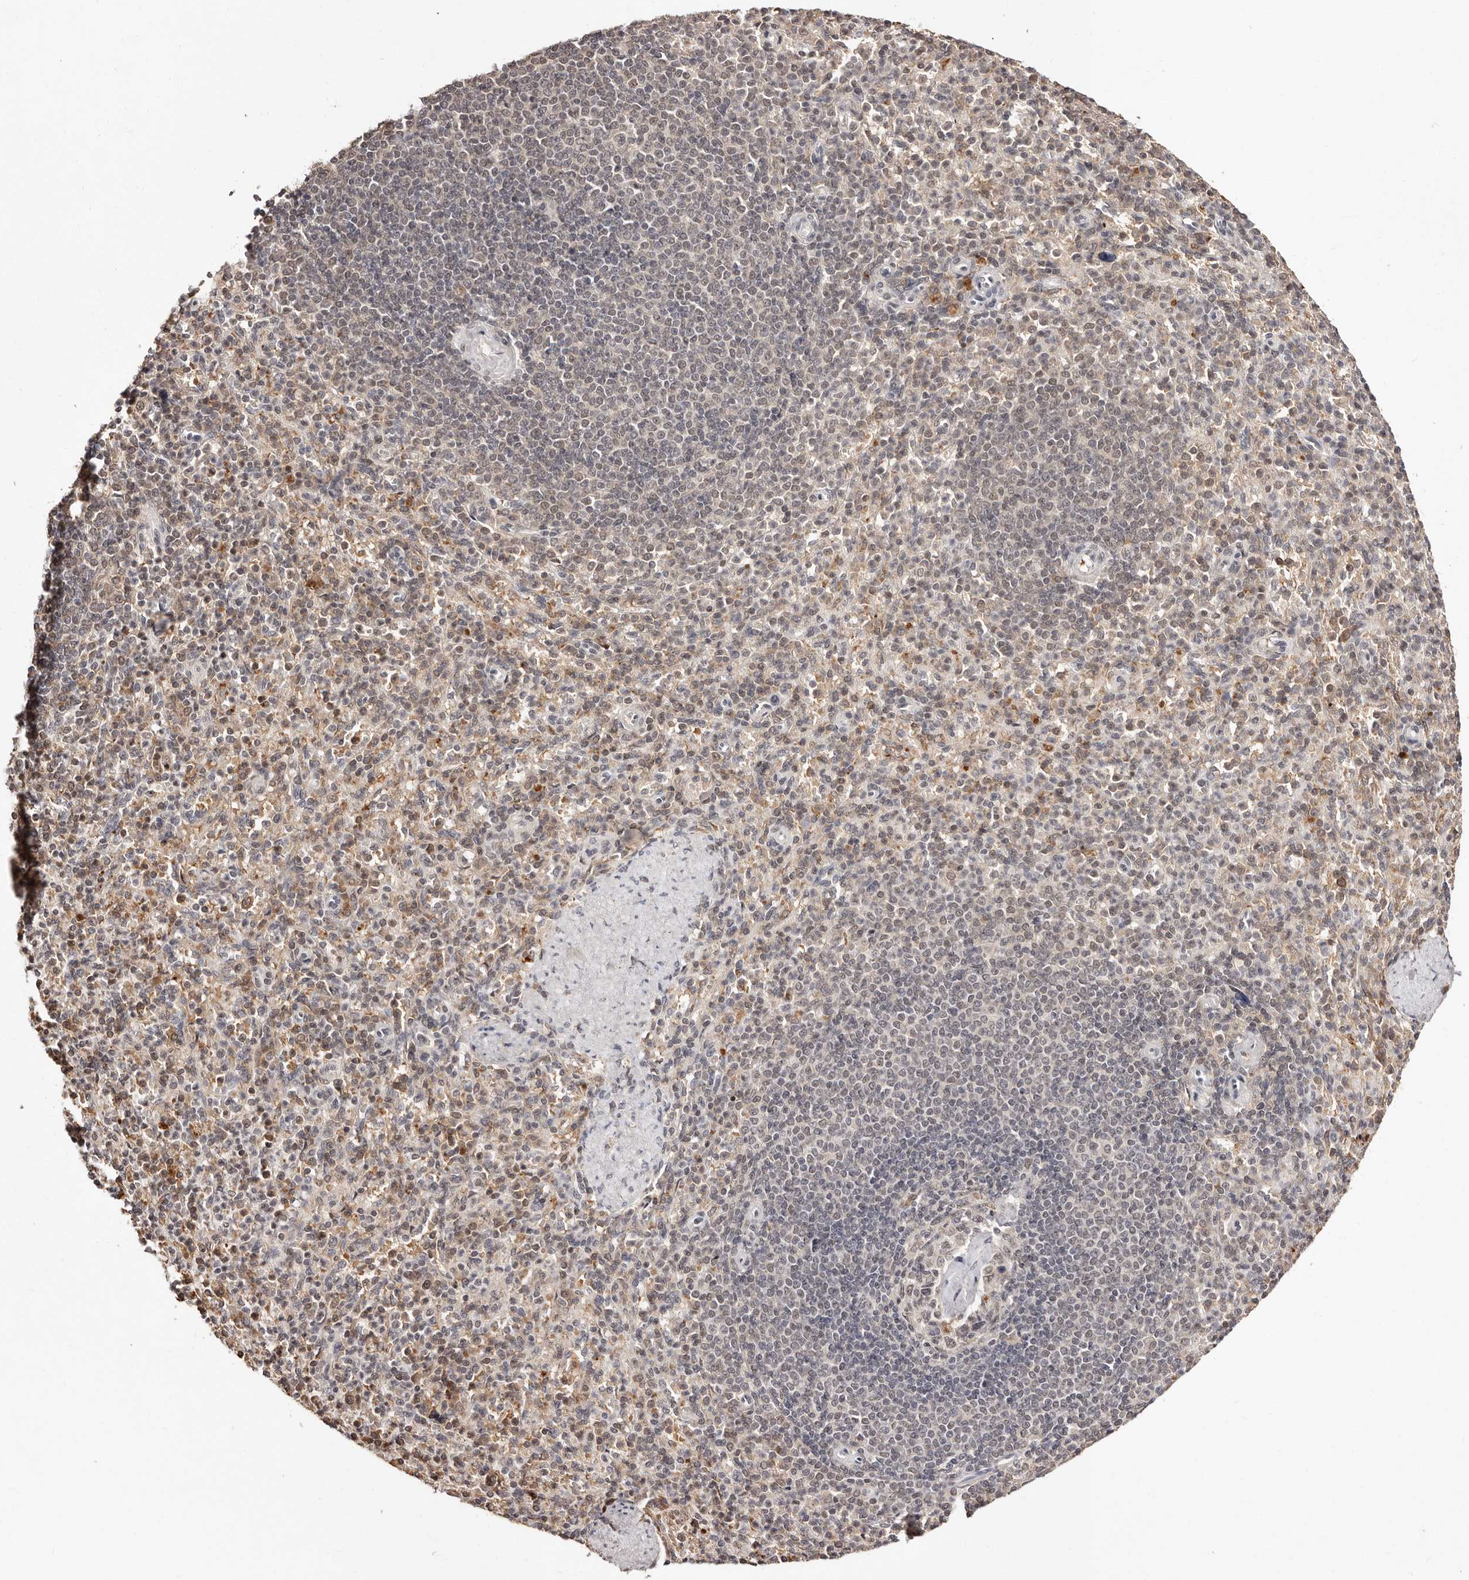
{"staining": {"intensity": "weak", "quantity": "25%-75%", "location": "cytoplasmic/membranous,nuclear"}, "tissue": "spleen", "cell_type": "Cells in red pulp", "image_type": "normal", "snomed": [{"axis": "morphology", "description": "Normal tissue, NOS"}, {"axis": "topography", "description": "Spleen"}], "caption": "A brown stain labels weak cytoplasmic/membranous,nuclear positivity of a protein in cells in red pulp of unremarkable human spleen.", "gene": "BICRAL", "patient": {"sex": "female", "age": 74}}